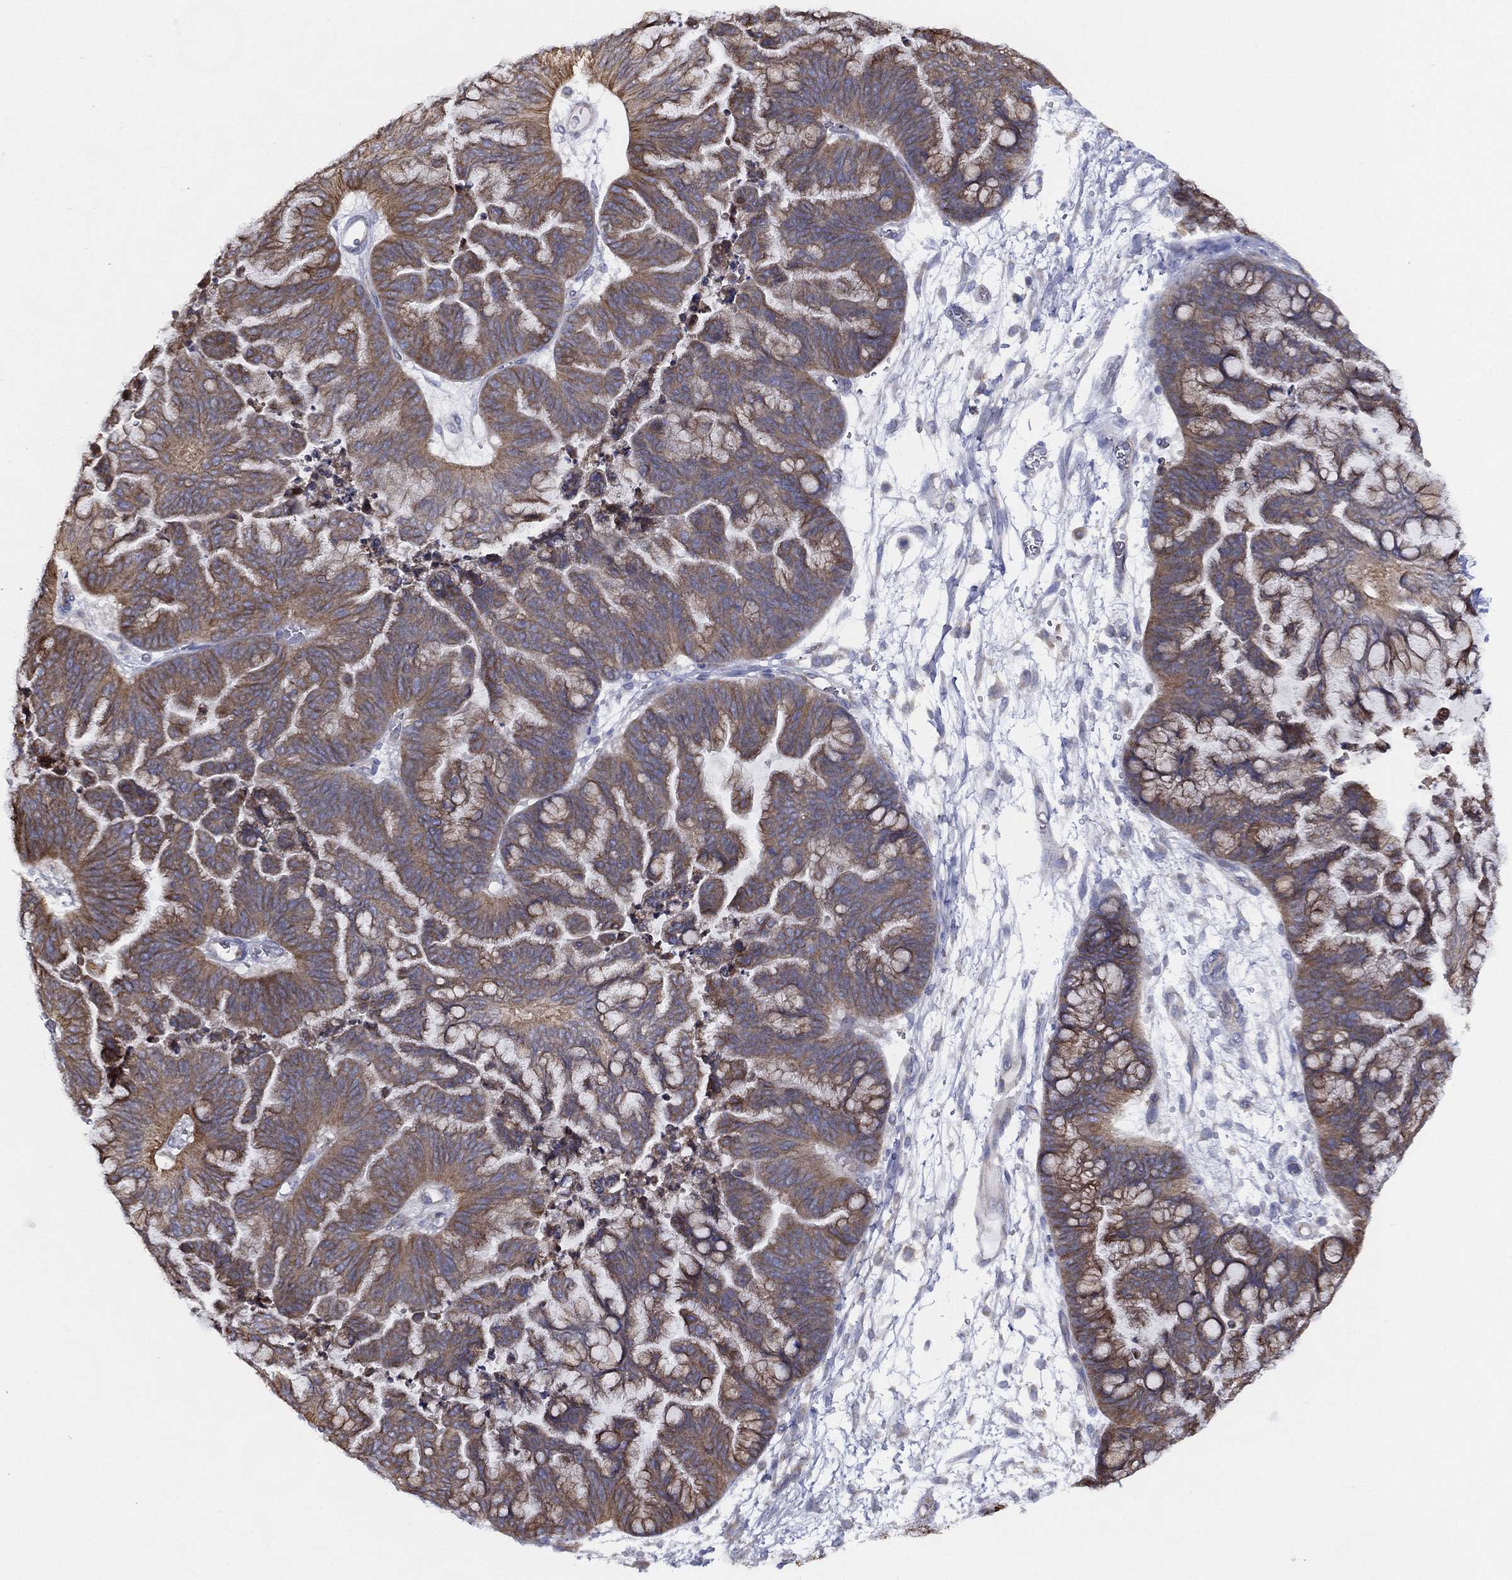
{"staining": {"intensity": "moderate", "quantity": "<25%", "location": "cytoplasmic/membranous"}, "tissue": "ovarian cancer", "cell_type": "Tumor cells", "image_type": "cancer", "snomed": [{"axis": "morphology", "description": "Cystadenocarcinoma, mucinous, NOS"}, {"axis": "topography", "description": "Ovary"}], "caption": "Ovarian cancer was stained to show a protein in brown. There is low levels of moderate cytoplasmic/membranous expression in approximately <25% of tumor cells.", "gene": "ZNF223", "patient": {"sex": "female", "age": 67}}